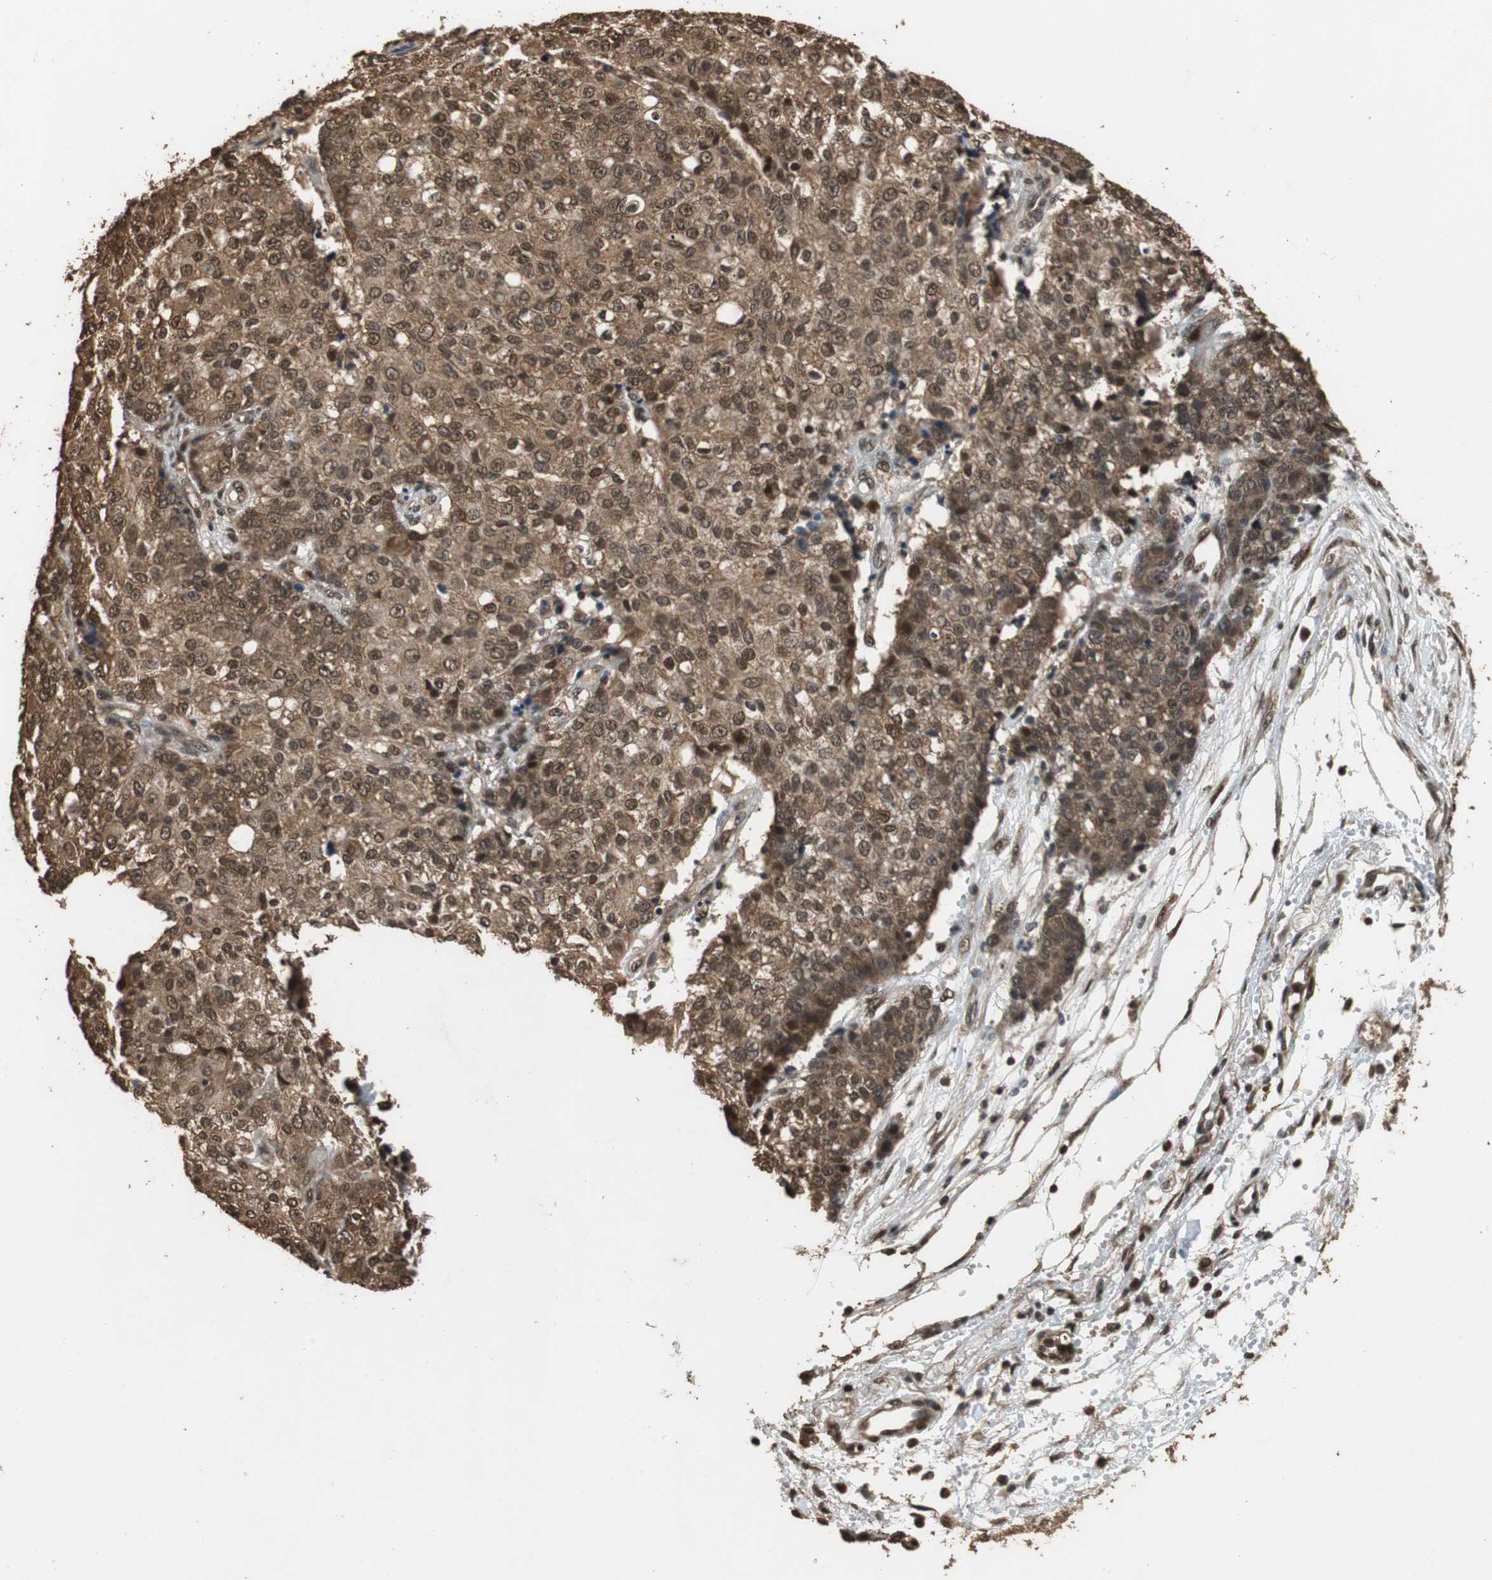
{"staining": {"intensity": "strong", "quantity": ">75%", "location": "cytoplasmic/membranous,nuclear"}, "tissue": "ovarian cancer", "cell_type": "Tumor cells", "image_type": "cancer", "snomed": [{"axis": "morphology", "description": "Carcinoma, endometroid"}, {"axis": "topography", "description": "Ovary"}], "caption": "An IHC micrograph of neoplastic tissue is shown. Protein staining in brown highlights strong cytoplasmic/membranous and nuclear positivity in ovarian cancer (endometroid carcinoma) within tumor cells.", "gene": "ZNF18", "patient": {"sex": "female", "age": 42}}